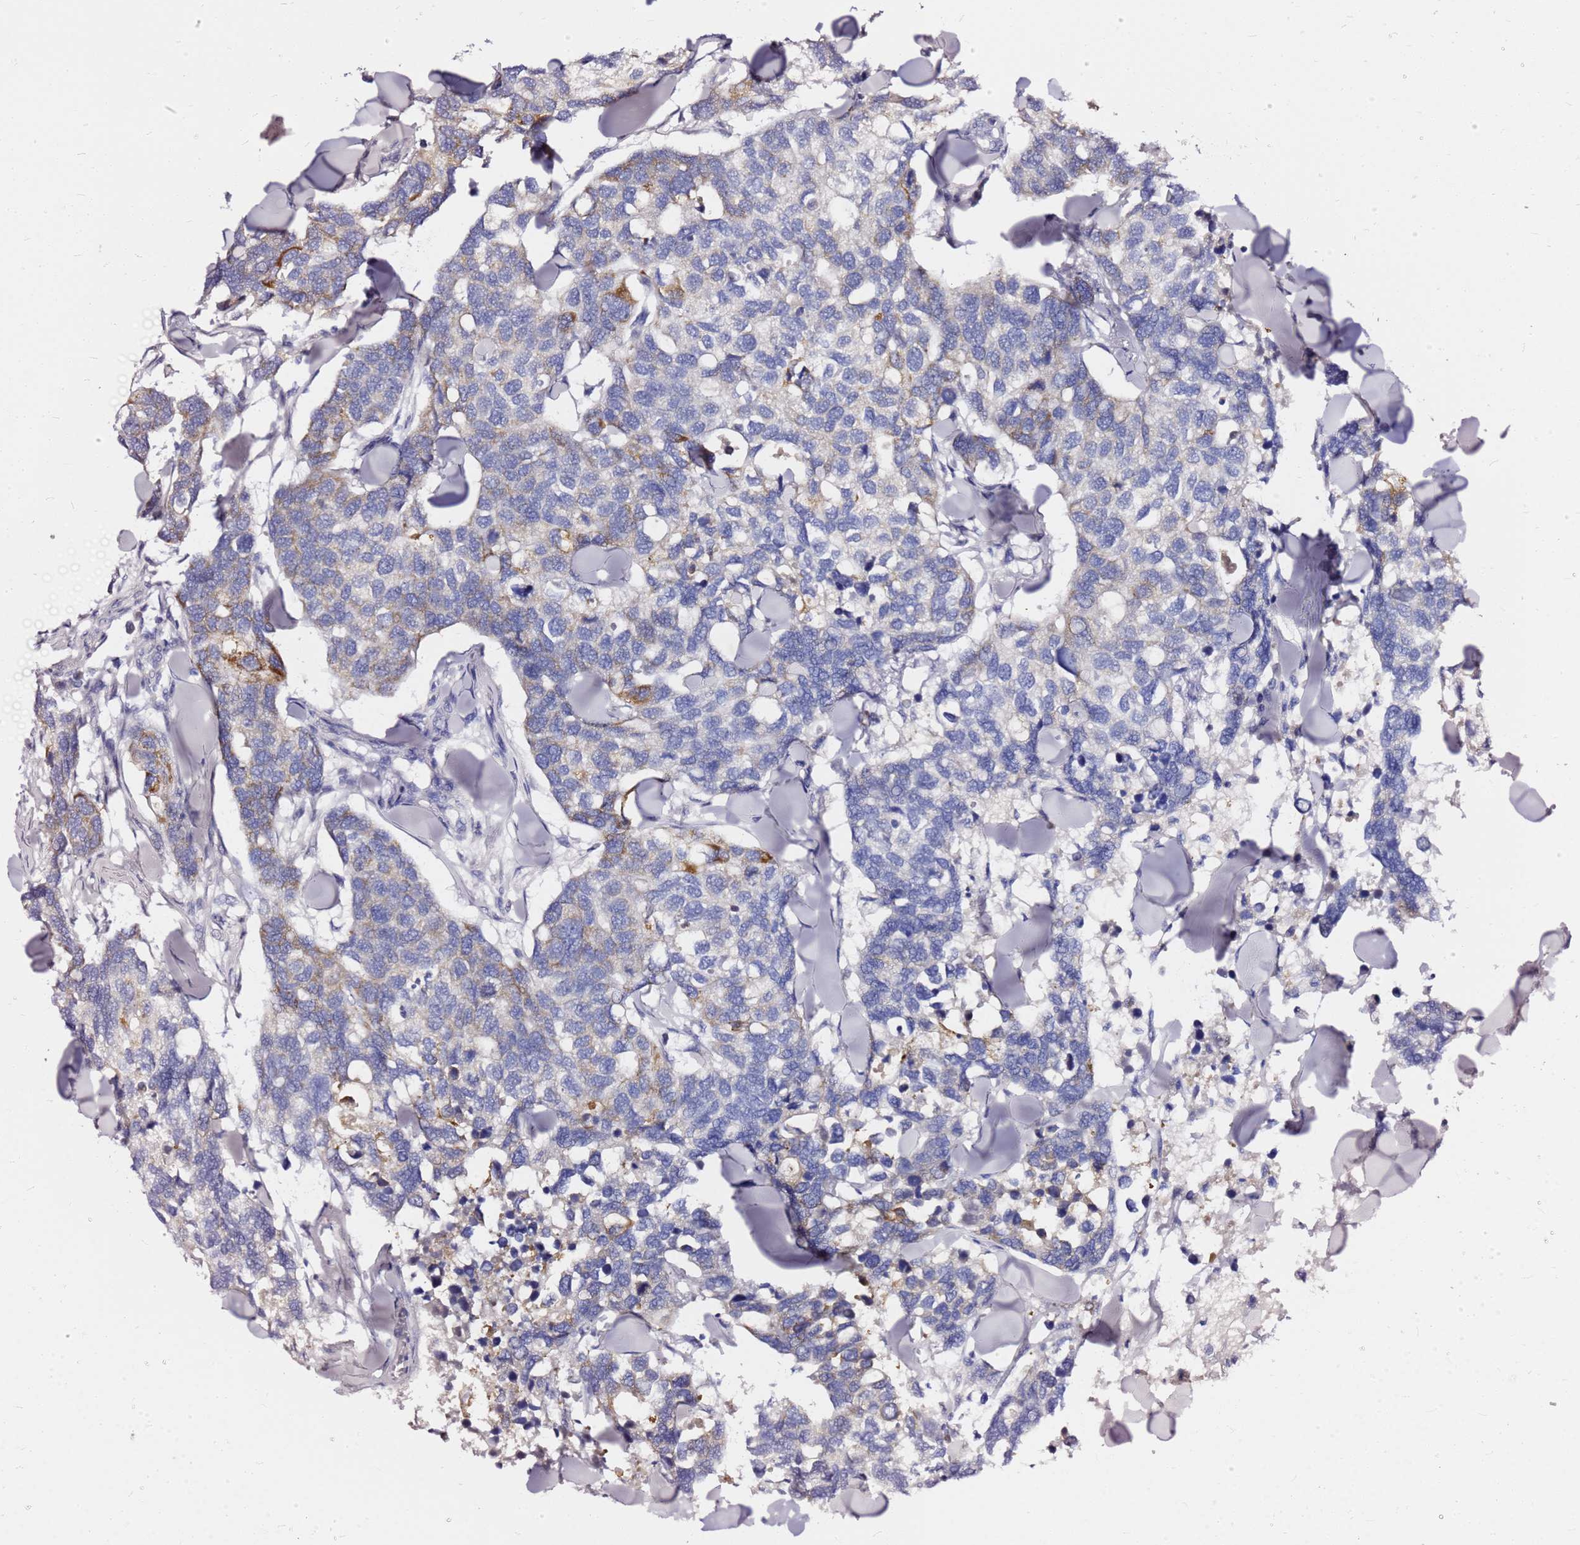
{"staining": {"intensity": "moderate", "quantity": "<25%", "location": "cytoplasmic/membranous"}, "tissue": "breast cancer", "cell_type": "Tumor cells", "image_type": "cancer", "snomed": [{"axis": "morphology", "description": "Duct carcinoma"}, {"axis": "topography", "description": "Breast"}], "caption": "Human breast cancer stained with a brown dye displays moderate cytoplasmic/membranous positive positivity in about <25% of tumor cells.", "gene": "OR52E2", "patient": {"sex": "female", "age": 83}}